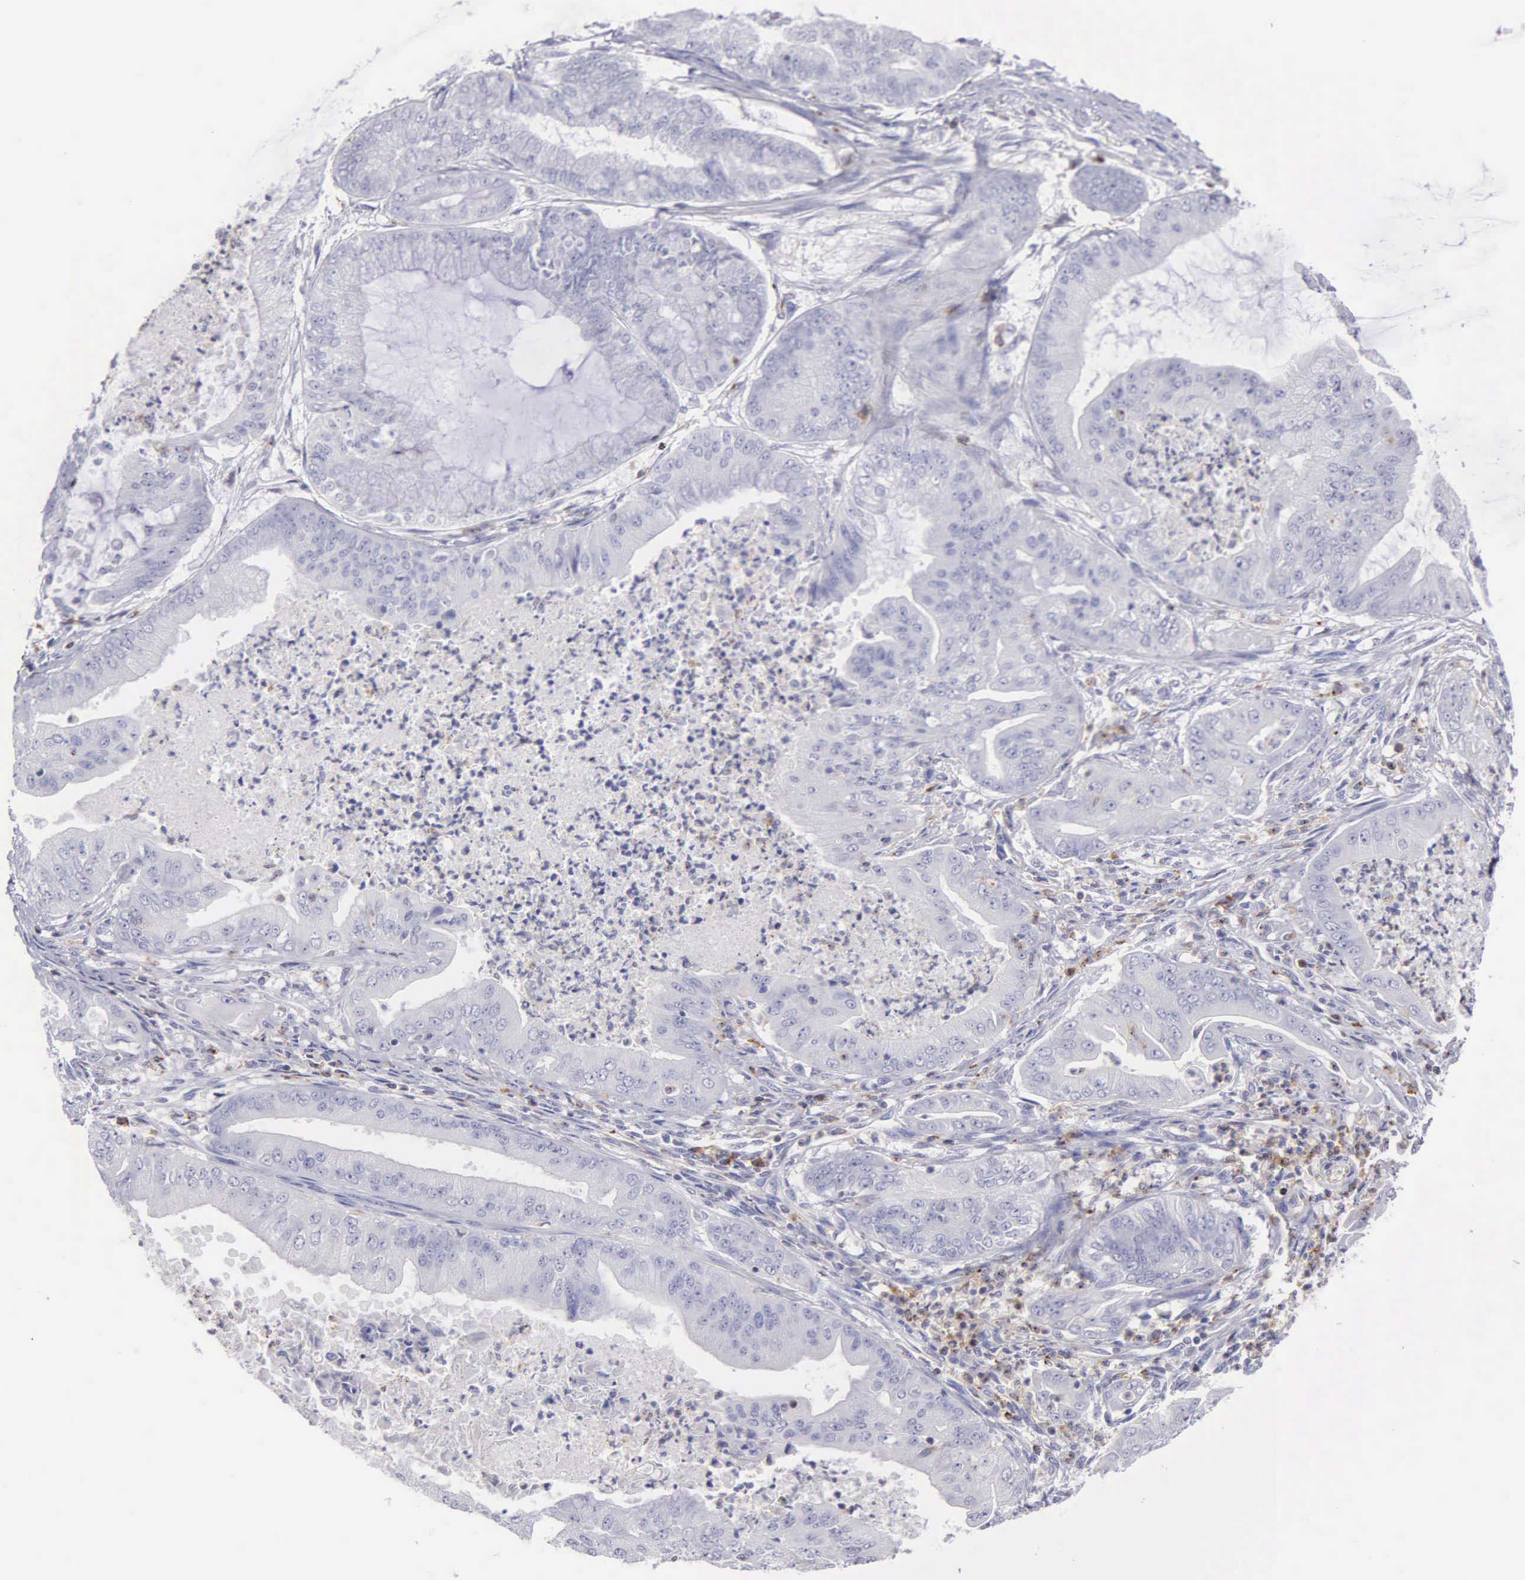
{"staining": {"intensity": "negative", "quantity": "none", "location": "none"}, "tissue": "endometrial cancer", "cell_type": "Tumor cells", "image_type": "cancer", "snomed": [{"axis": "morphology", "description": "Adenocarcinoma, NOS"}, {"axis": "topography", "description": "Endometrium"}], "caption": "This micrograph is of endometrial cancer stained with immunohistochemistry to label a protein in brown with the nuclei are counter-stained blue. There is no positivity in tumor cells.", "gene": "SRGN", "patient": {"sex": "female", "age": 63}}